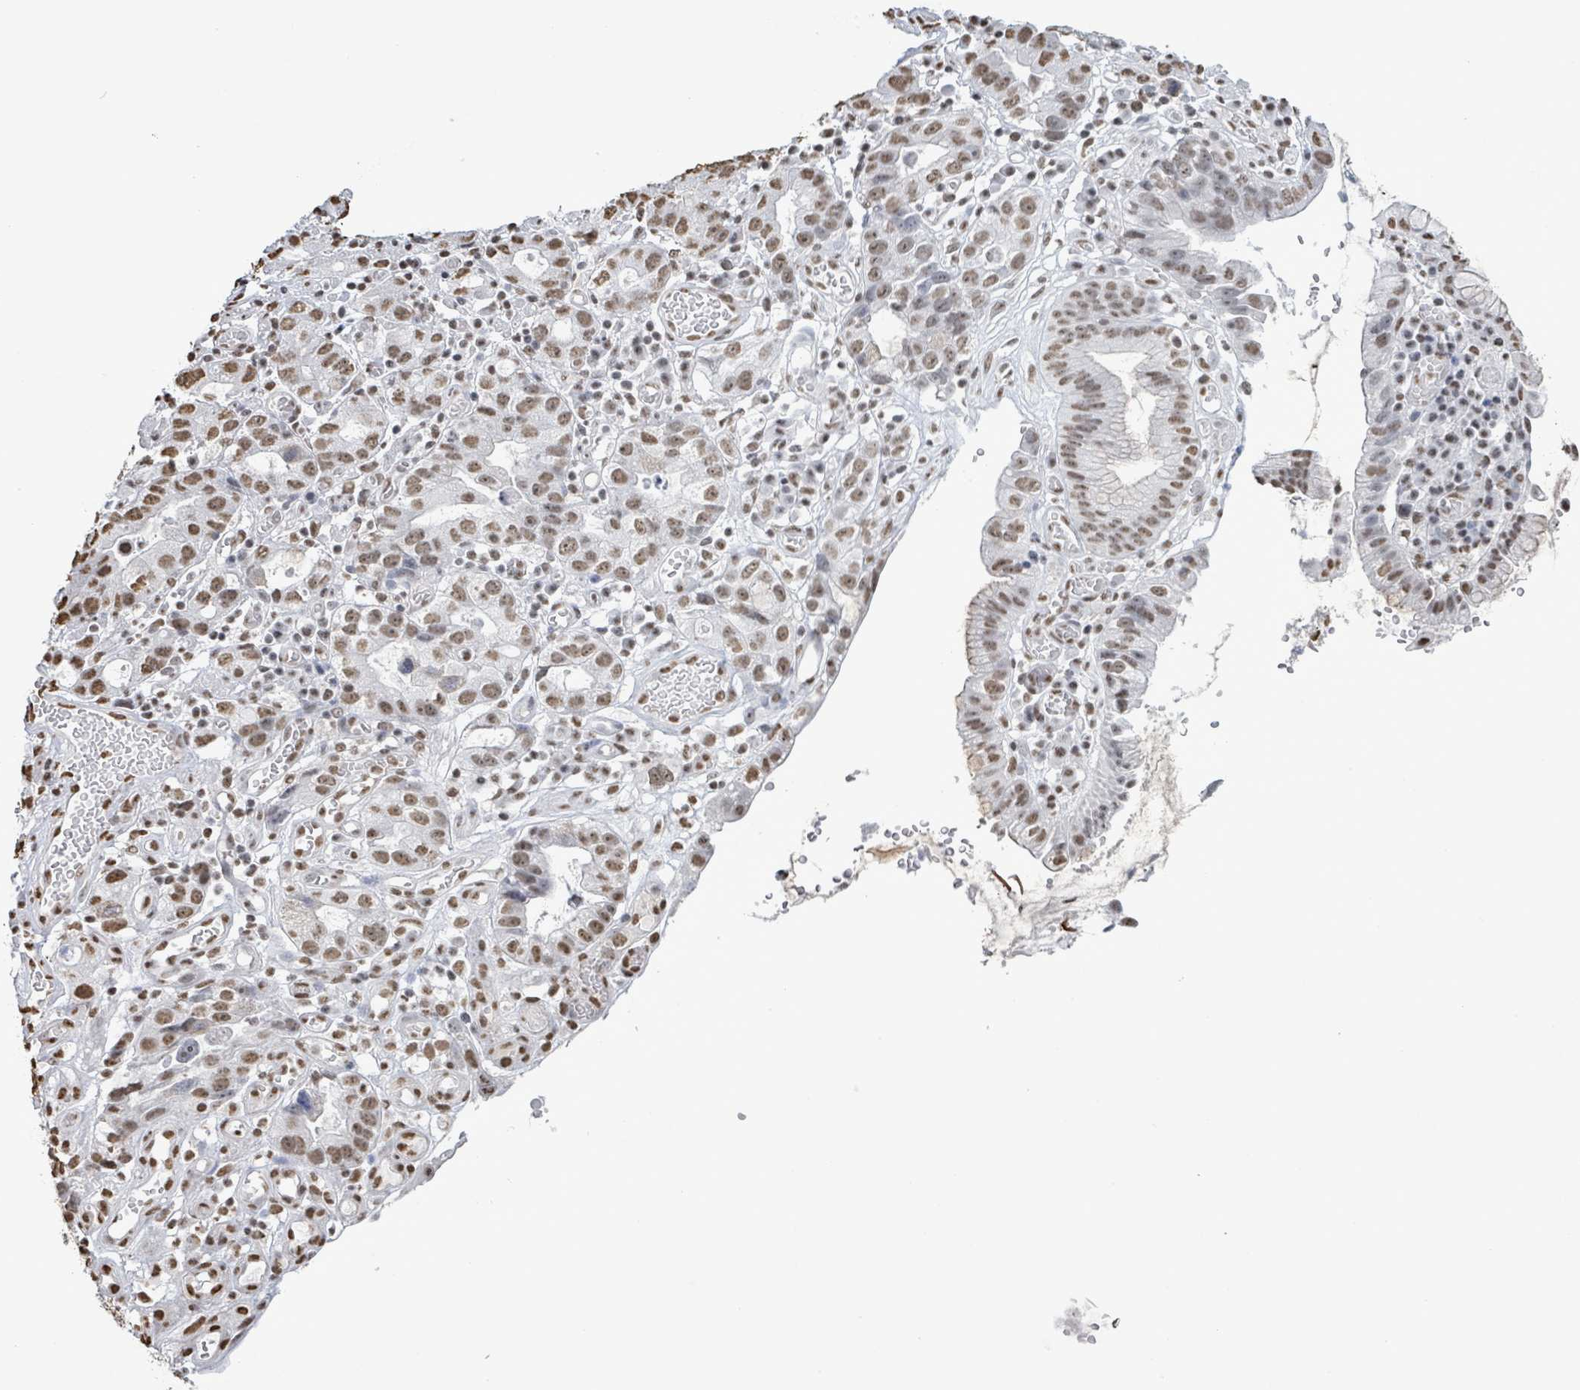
{"staining": {"intensity": "weak", "quantity": ">75%", "location": "nuclear"}, "tissue": "stomach cancer", "cell_type": "Tumor cells", "image_type": "cancer", "snomed": [{"axis": "morphology", "description": "Adenocarcinoma, NOS"}, {"axis": "topography", "description": "Stomach"}], "caption": "Immunohistochemistry micrograph of neoplastic tissue: stomach cancer (adenocarcinoma) stained using immunohistochemistry (IHC) exhibits low levels of weak protein expression localized specifically in the nuclear of tumor cells, appearing as a nuclear brown color.", "gene": "SAMD14", "patient": {"sex": "male", "age": 55}}